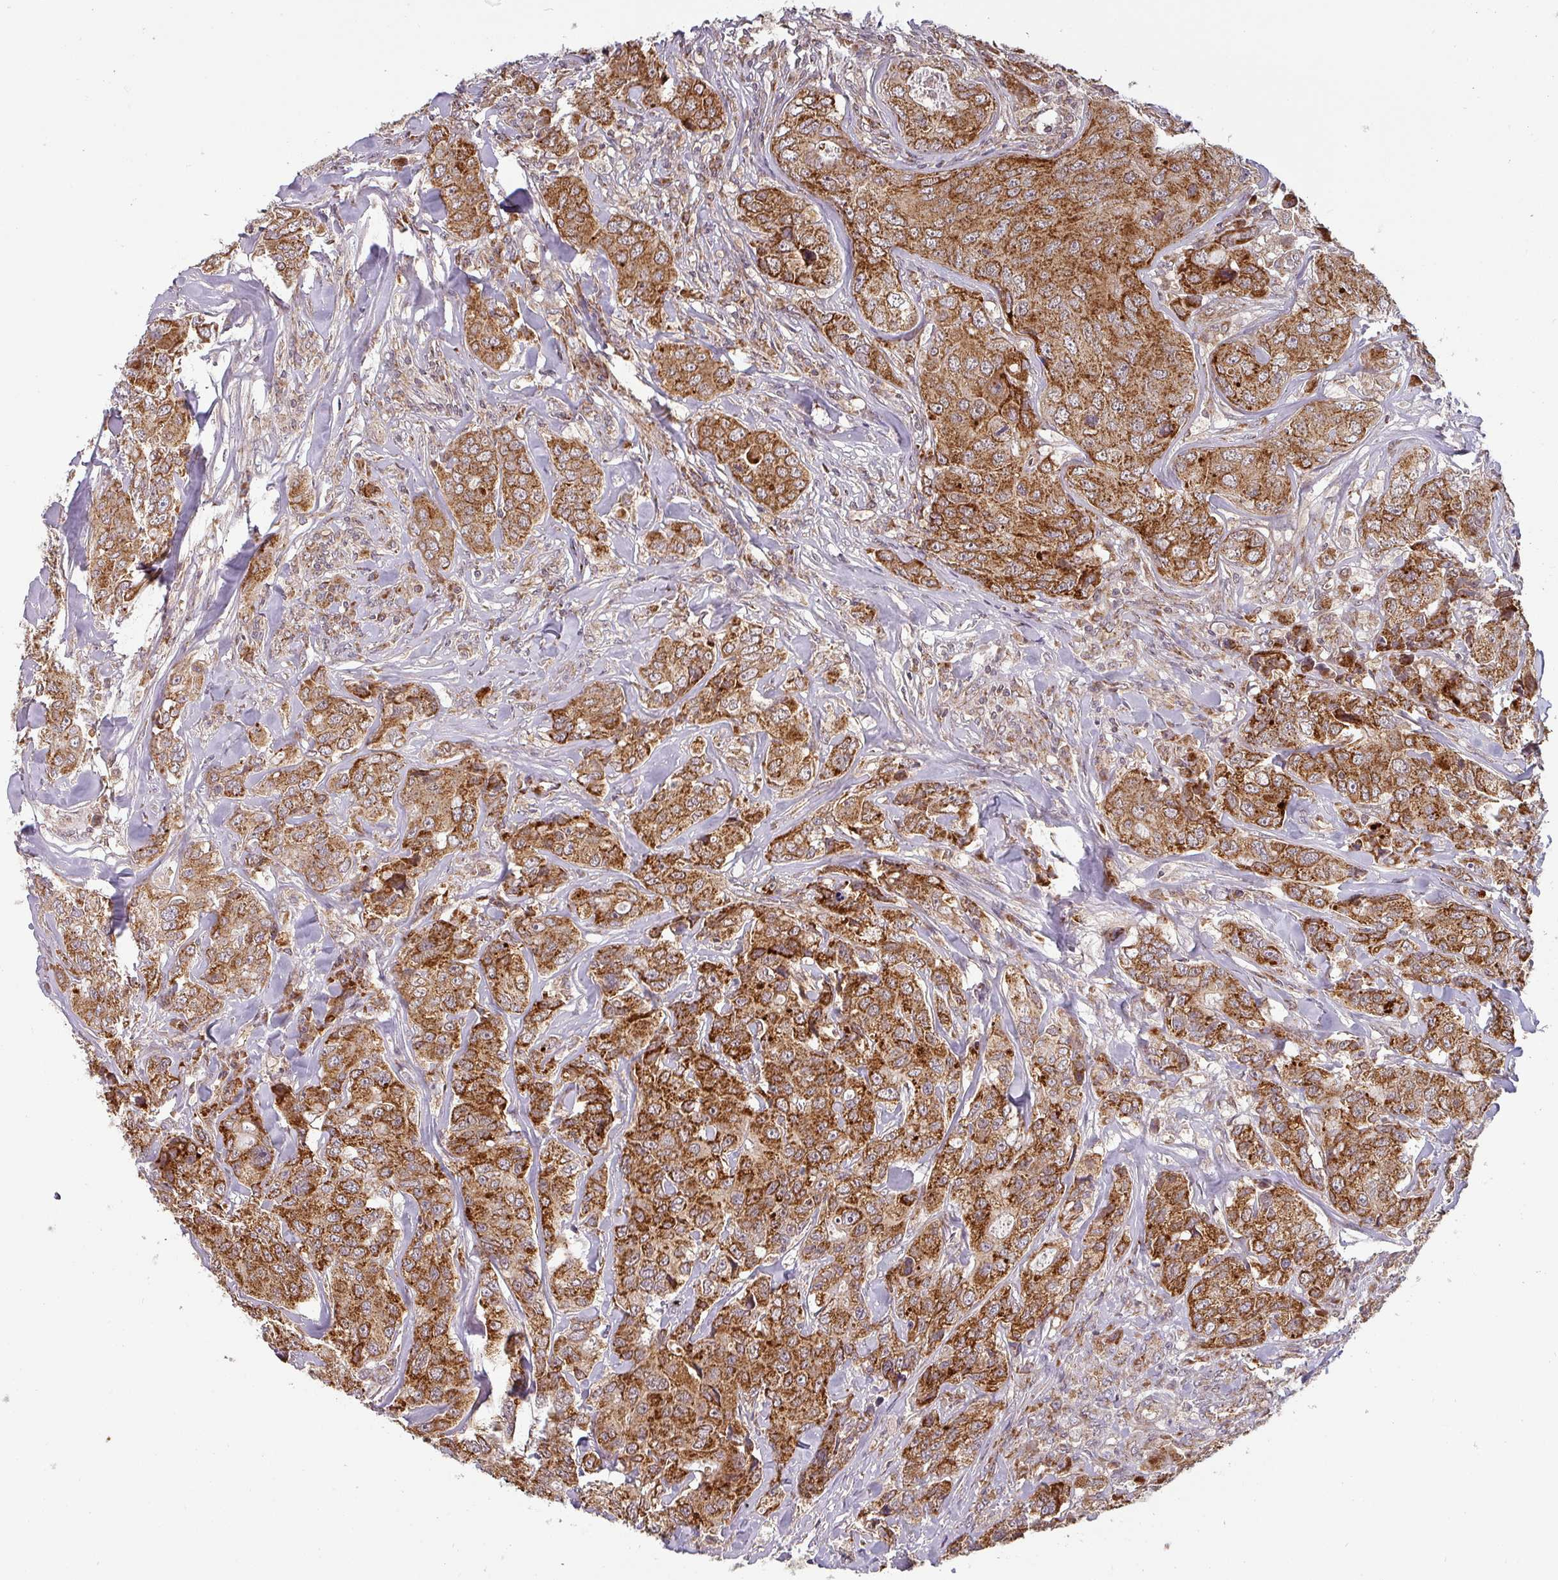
{"staining": {"intensity": "strong", "quantity": ">75%", "location": "cytoplasmic/membranous"}, "tissue": "breast cancer", "cell_type": "Tumor cells", "image_type": "cancer", "snomed": [{"axis": "morphology", "description": "Duct carcinoma"}, {"axis": "topography", "description": "Breast"}], "caption": "Immunohistochemistry (IHC) of breast intraductal carcinoma displays high levels of strong cytoplasmic/membranous staining in approximately >75% of tumor cells.", "gene": "MRPS16", "patient": {"sex": "female", "age": 43}}